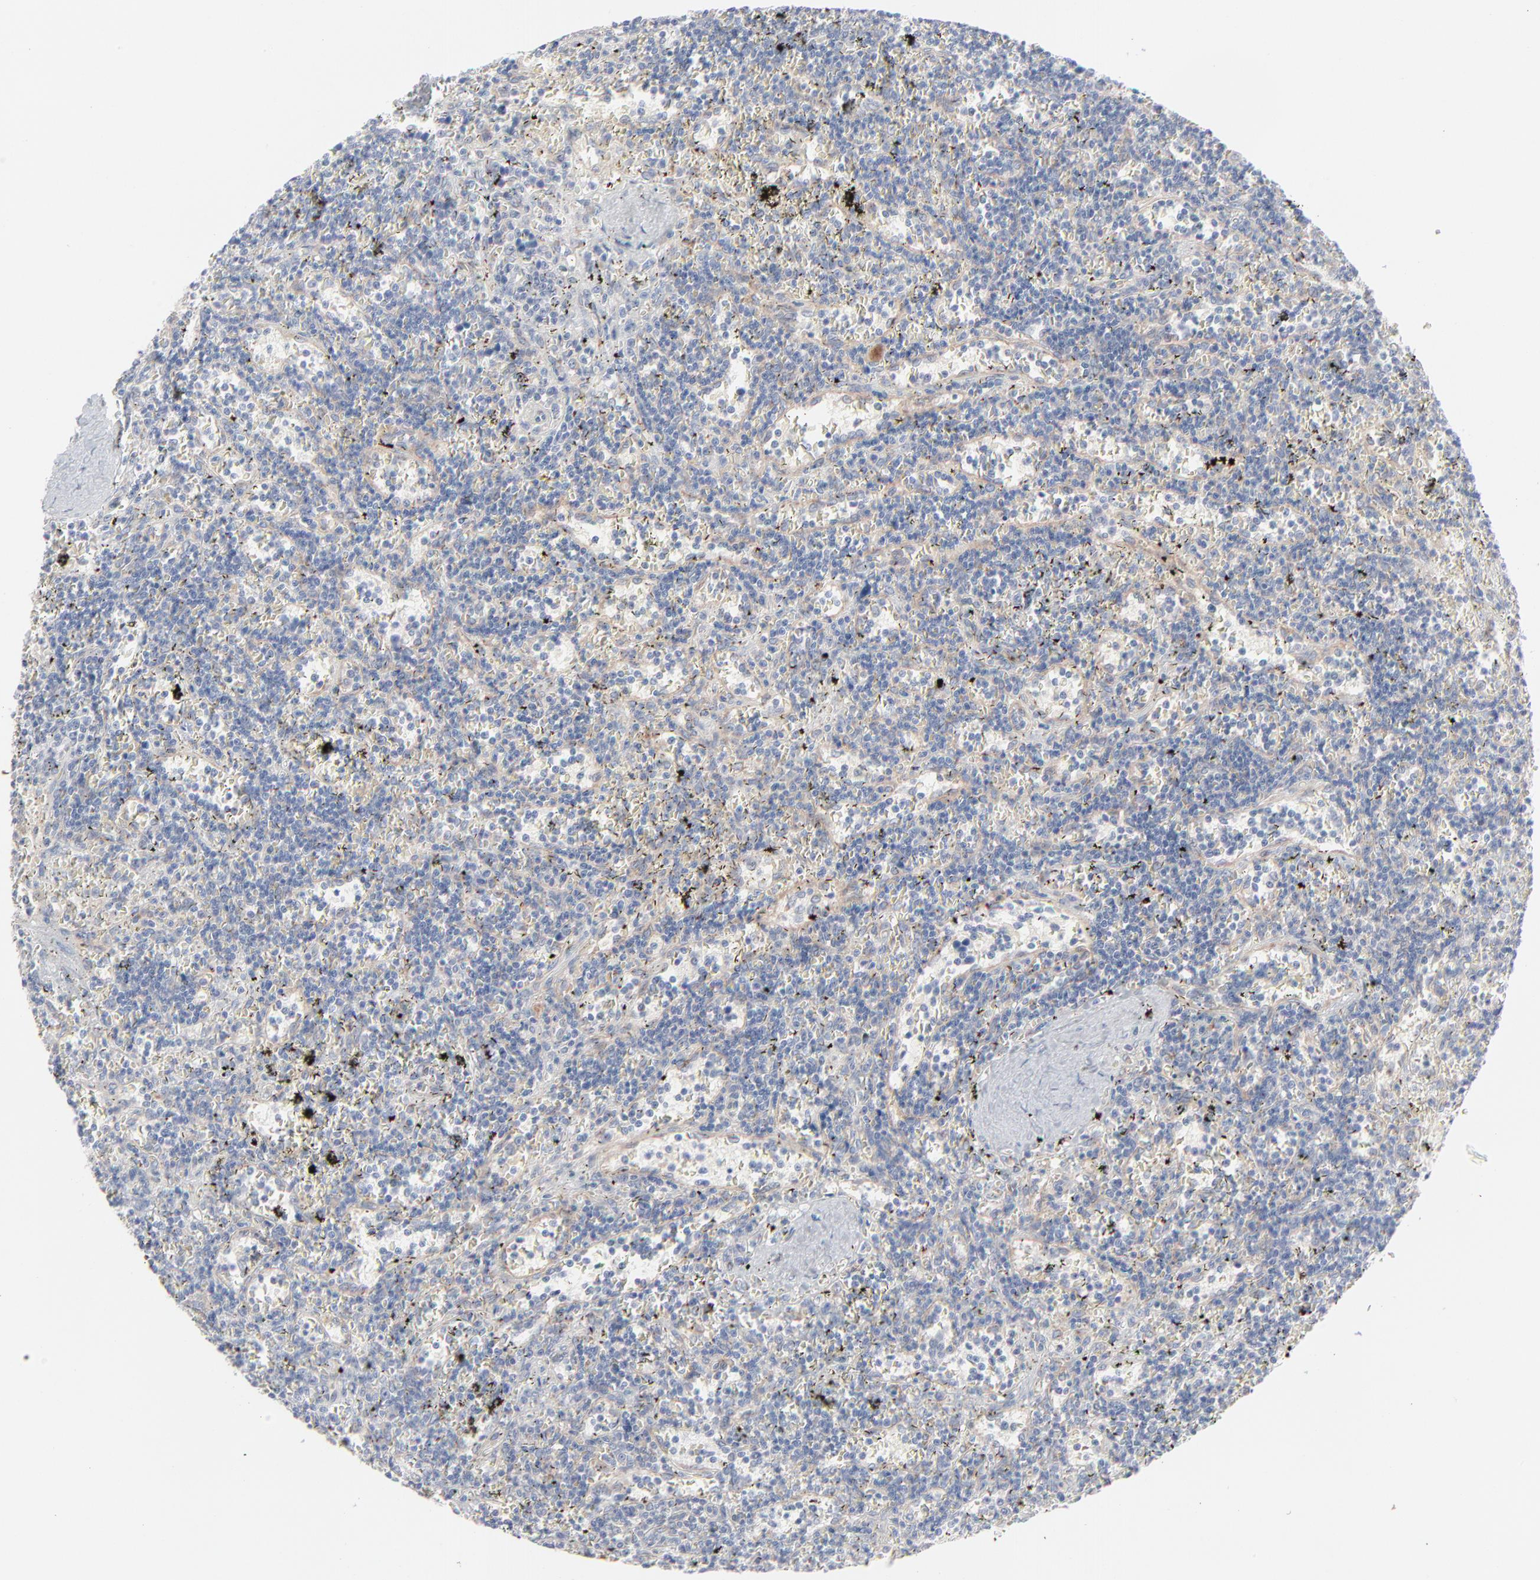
{"staining": {"intensity": "negative", "quantity": "none", "location": "none"}, "tissue": "lymphoma", "cell_type": "Tumor cells", "image_type": "cancer", "snomed": [{"axis": "morphology", "description": "Malignant lymphoma, non-Hodgkin's type, Low grade"}, {"axis": "topography", "description": "Spleen"}], "caption": "Photomicrograph shows no protein staining in tumor cells of malignant lymphoma, non-Hodgkin's type (low-grade) tissue.", "gene": "KDSR", "patient": {"sex": "male", "age": 60}}